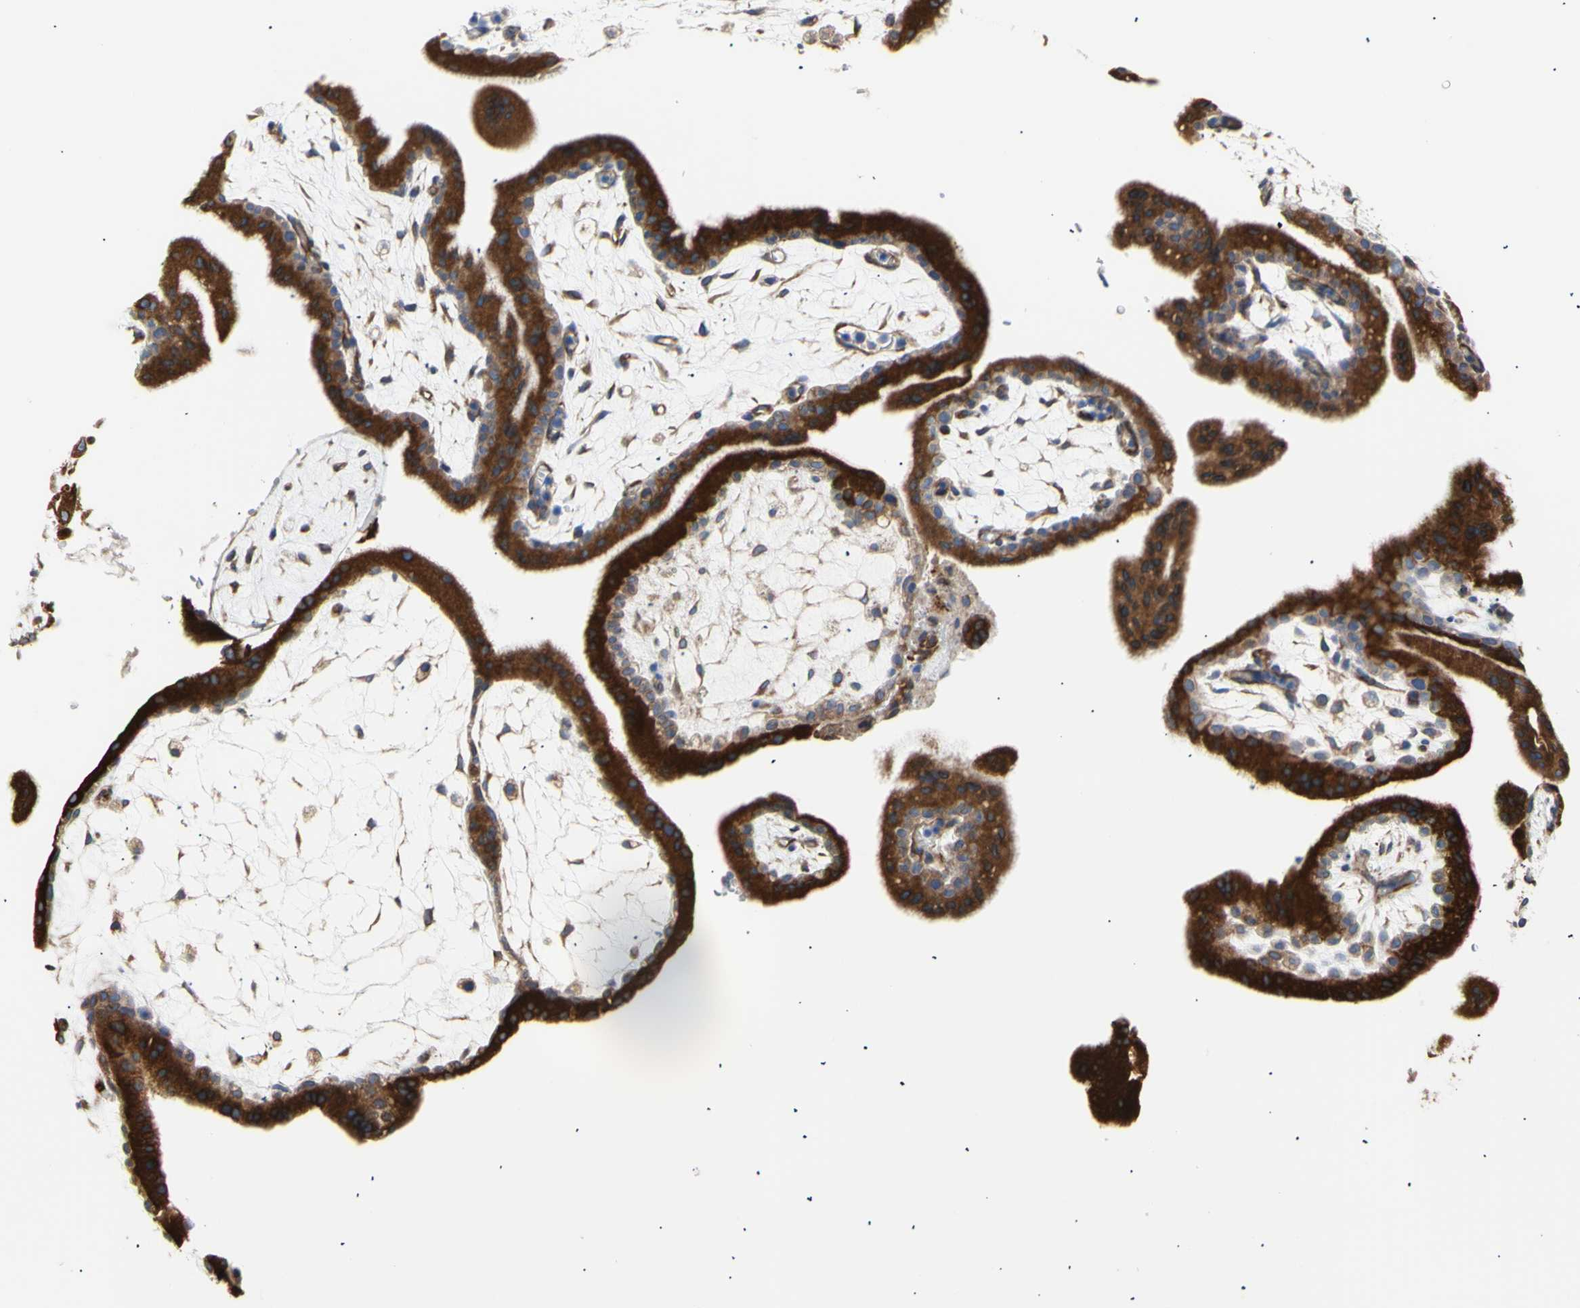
{"staining": {"intensity": "strong", "quantity": ">75%", "location": "cytoplasmic/membranous"}, "tissue": "placenta", "cell_type": "Trophoblastic cells", "image_type": "normal", "snomed": [{"axis": "morphology", "description": "Normal tissue, NOS"}, {"axis": "topography", "description": "Placenta"}], "caption": "Brown immunohistochemical staining in normal placenta demonstrates strong cytoplasmic/membranous positivity in about >75% of trophoblastic cells.", "gene": "ERLIN1", "patient": {"sex": "female", "age": 35}}